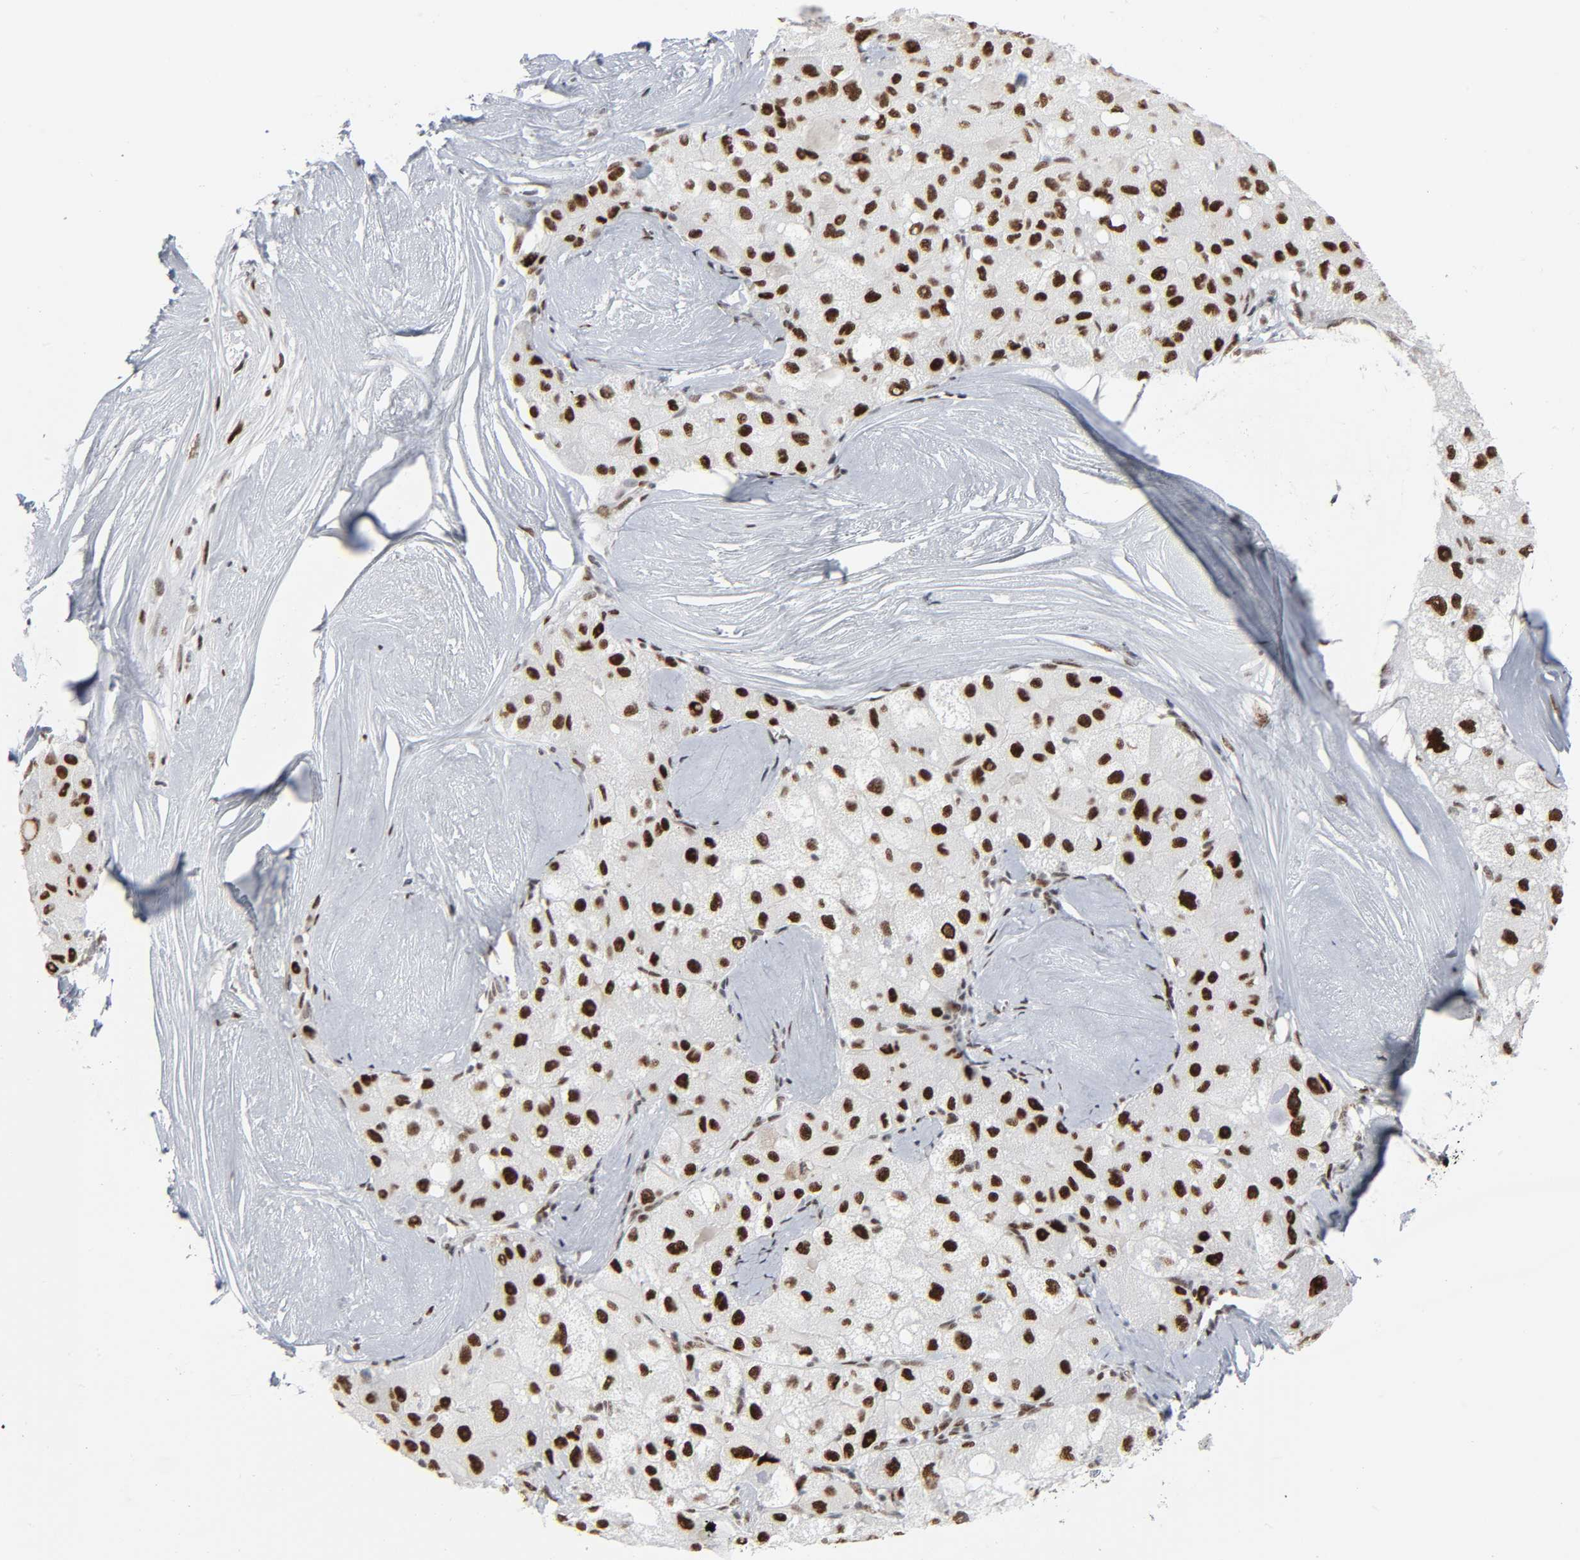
{"staining": {"intensity": "strong", "quantity": ">75%", "location": "nuclear"}, "tissue": "liver cancer", "cell_type": "Tumor cells", "image_type": "cancer", "snomed": [{"axis": "morphology", "description": "Carcinoma, Hepatocellular, NOS"}, {"axis": "topography", "description": "Liver"}], "caption": "Protein expression analysis of liver cancer (hepatocellular carcinoma) exhibits strong nuclear staining in about >75% of tumor cells. (Stains: DAB in brown, nuclei in blue, Microscopy: brightfield microscopy at high magnification).", "gene": "HSF1", "patient": {"sex": "male", "age": 80}}